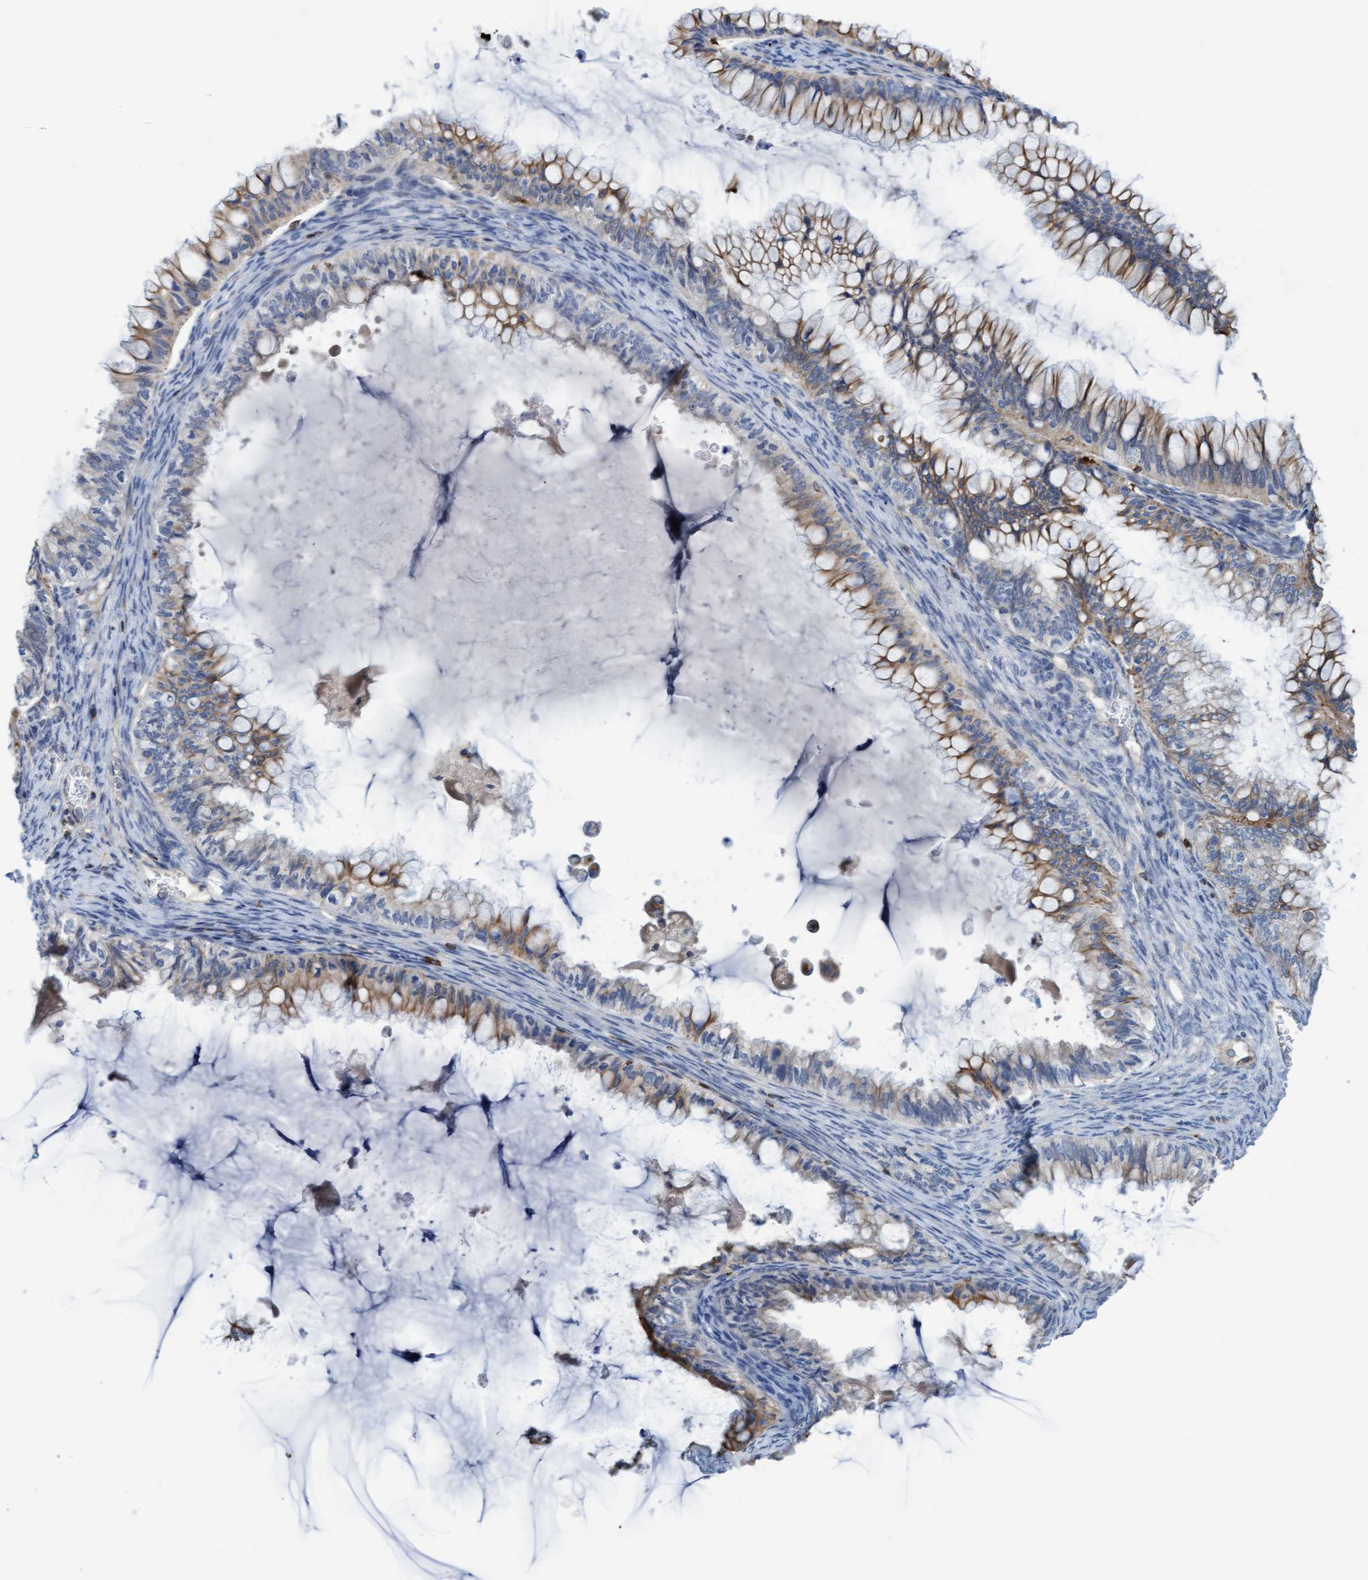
{"staining": {"intensity": "weak", "quantity": ">75%", "location": "cytoplasmic/membranous"}, "tissue": "ovarian cancer", "cell_type": "Tumor cells", "image_type": "cancer", "snomed": [{"axis": "morphology", "description": "Cystadenocarcinoma, mucinous, NOS"}, {"axis": "topography", "description": "Ovary"}], "caption": "Brown immunohistochemical staining in human ovarian mucinous cystadenocarcinoma demonstrates weak cytoplasmic/membranous staining in about >75% of tumor cells.", "gene": "FNBP1", "patient": {"sex": "female", "age": 80}}